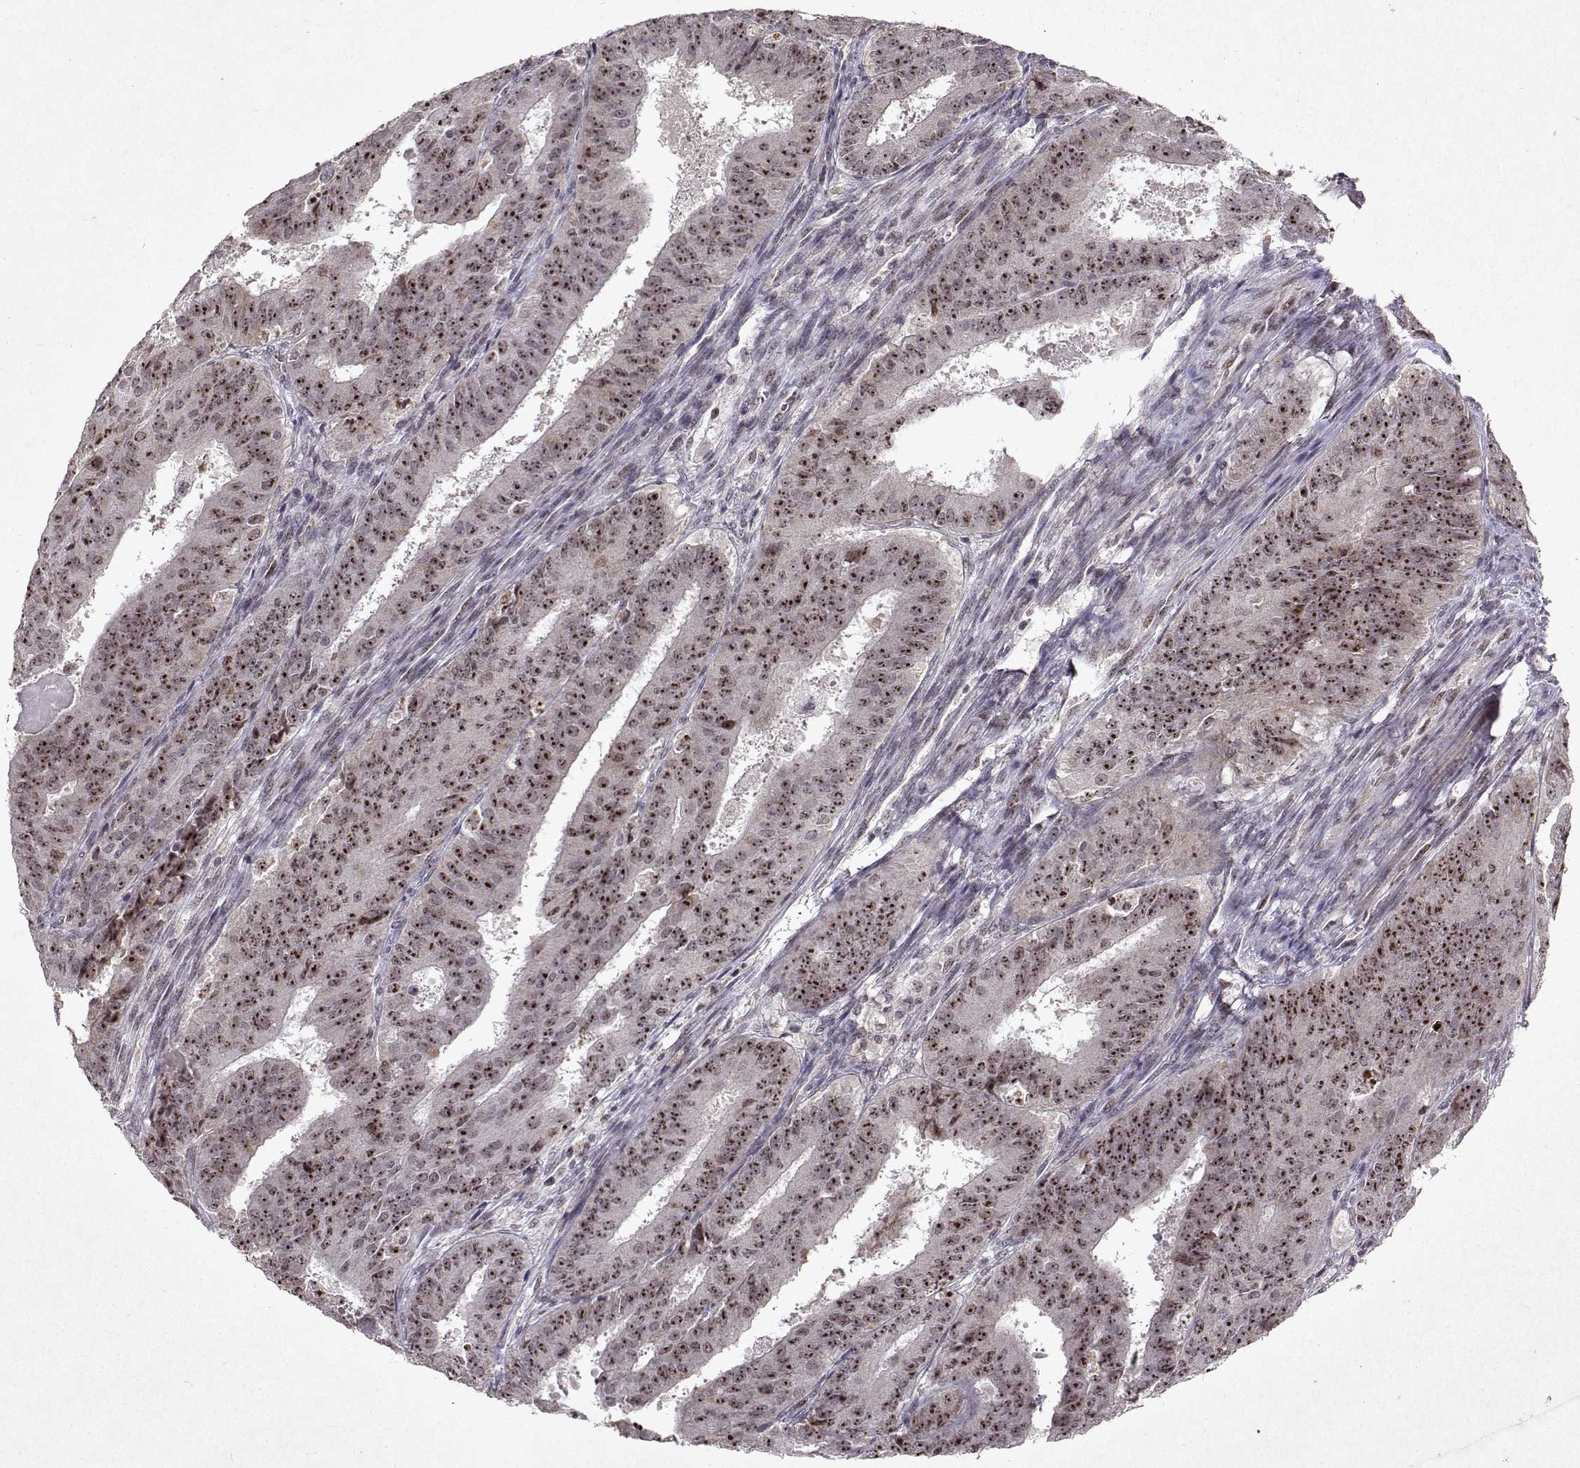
{"staining": {"intensity": "strong", "quantity": ">75%", "location": "nuclear"}, "tissue": "ovarian cancer", "cell_type": "Tumor cells", "image_type": "cancer", "snomed": [{"axis": "morphology", "description": "Carcinoma, endometroid"}, {"axis": "topography", "description": "Ovary"}], "caption": "The photomicrograph exhibits a brown stain indicating the presence of a protein in the nuclear of tumor cells in ovarian endometroid carcinoma. (Brightfield microscopy of DAB IHC at high magnification).", "gene": "DDX56", "patient": {"sex": "female", "age": 42}}